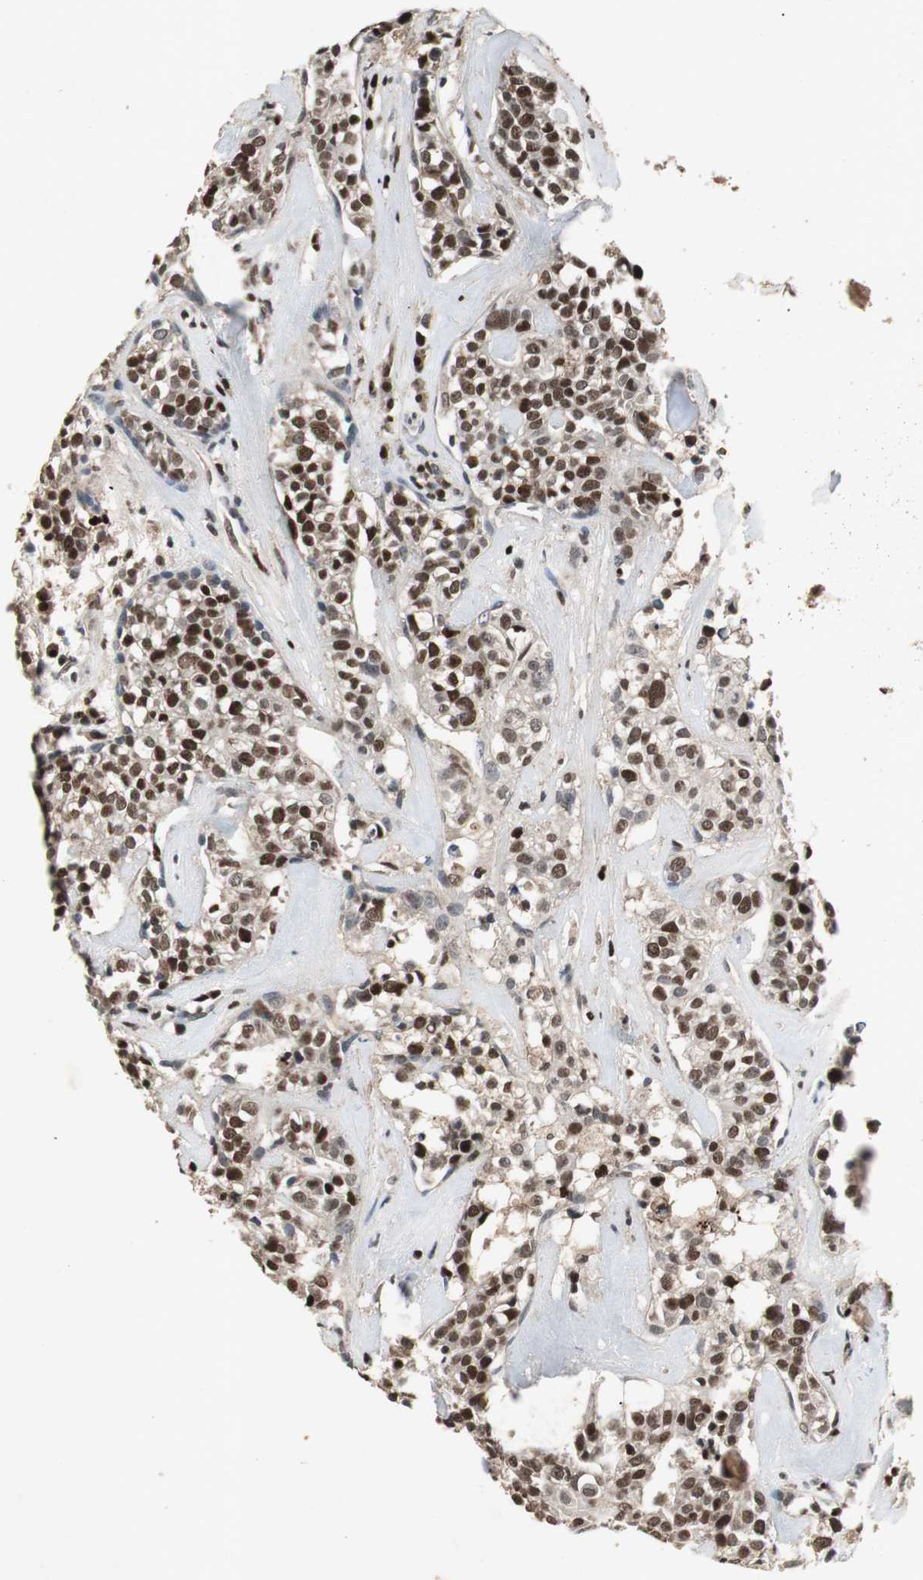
{"staining": {"intensity": "strong", "quantity": "25%-75%", "location": "nuclear"}, "tissue": "head and neck cancer", "cell_type": "Tumor cells", "image_type": "cancer", "snomed": [{"axis": "morphology", "description": "Adenocarcinoma, NOS"}, {"axis": "topography", "description": "Salivary gland"}, {"axis": "topography", "description": "Head-Neck"}], "caption": "Immunohistochemical staining of human adenocarcinoma (head and neck) exhibits high levels of strong nuclear protein staining in approximately 25%-75% of tumor cells.", "gene": "FEN1", "patient": {"sex": "female", "age": 65}}